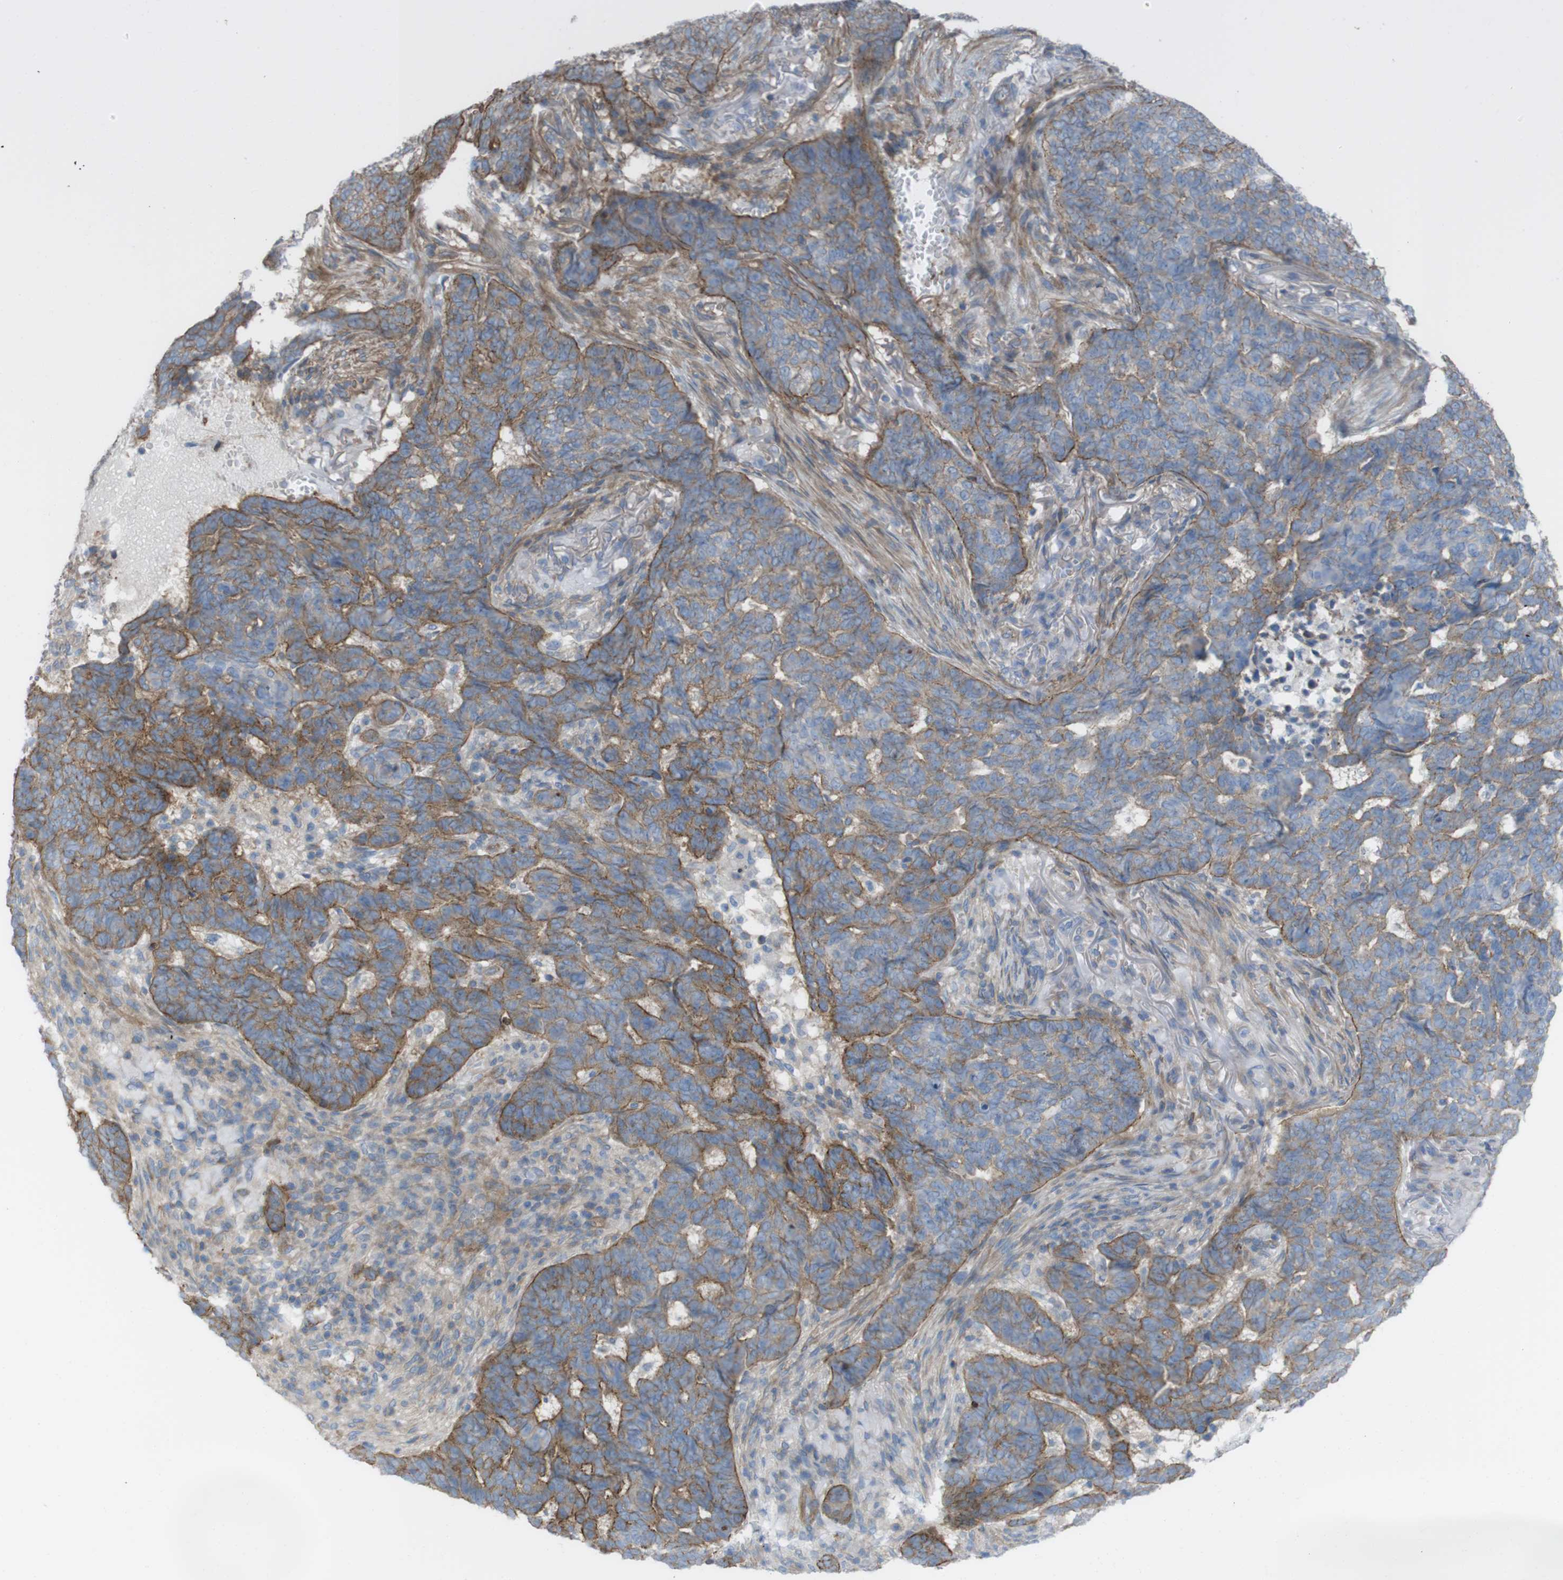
{"staining": {"intensity": "moderate", "quantity": ">75%", "location": "cytoplasmic/membranous"}, "tissue": "skin cancer", "cell_type": "Tumor cells", "image_type": "cancer", "snomed": [{"axis": "morphology", "description": "Basal cell carcinoma"}, {"axis": "topography", "description": "Skin"}], "caption": "Protein staining of basal cell carcinoma (skin) tissue demonstrates moderate cytoplasmic/membranous positivity in about >75% of tumor cells. The staining was performed using DAB, with brown indicating positive protein expression. Nuclei are stained blue with hematoxylin.", "gene": "PREX2", "patient": {"sex": "male", "age": 85}}